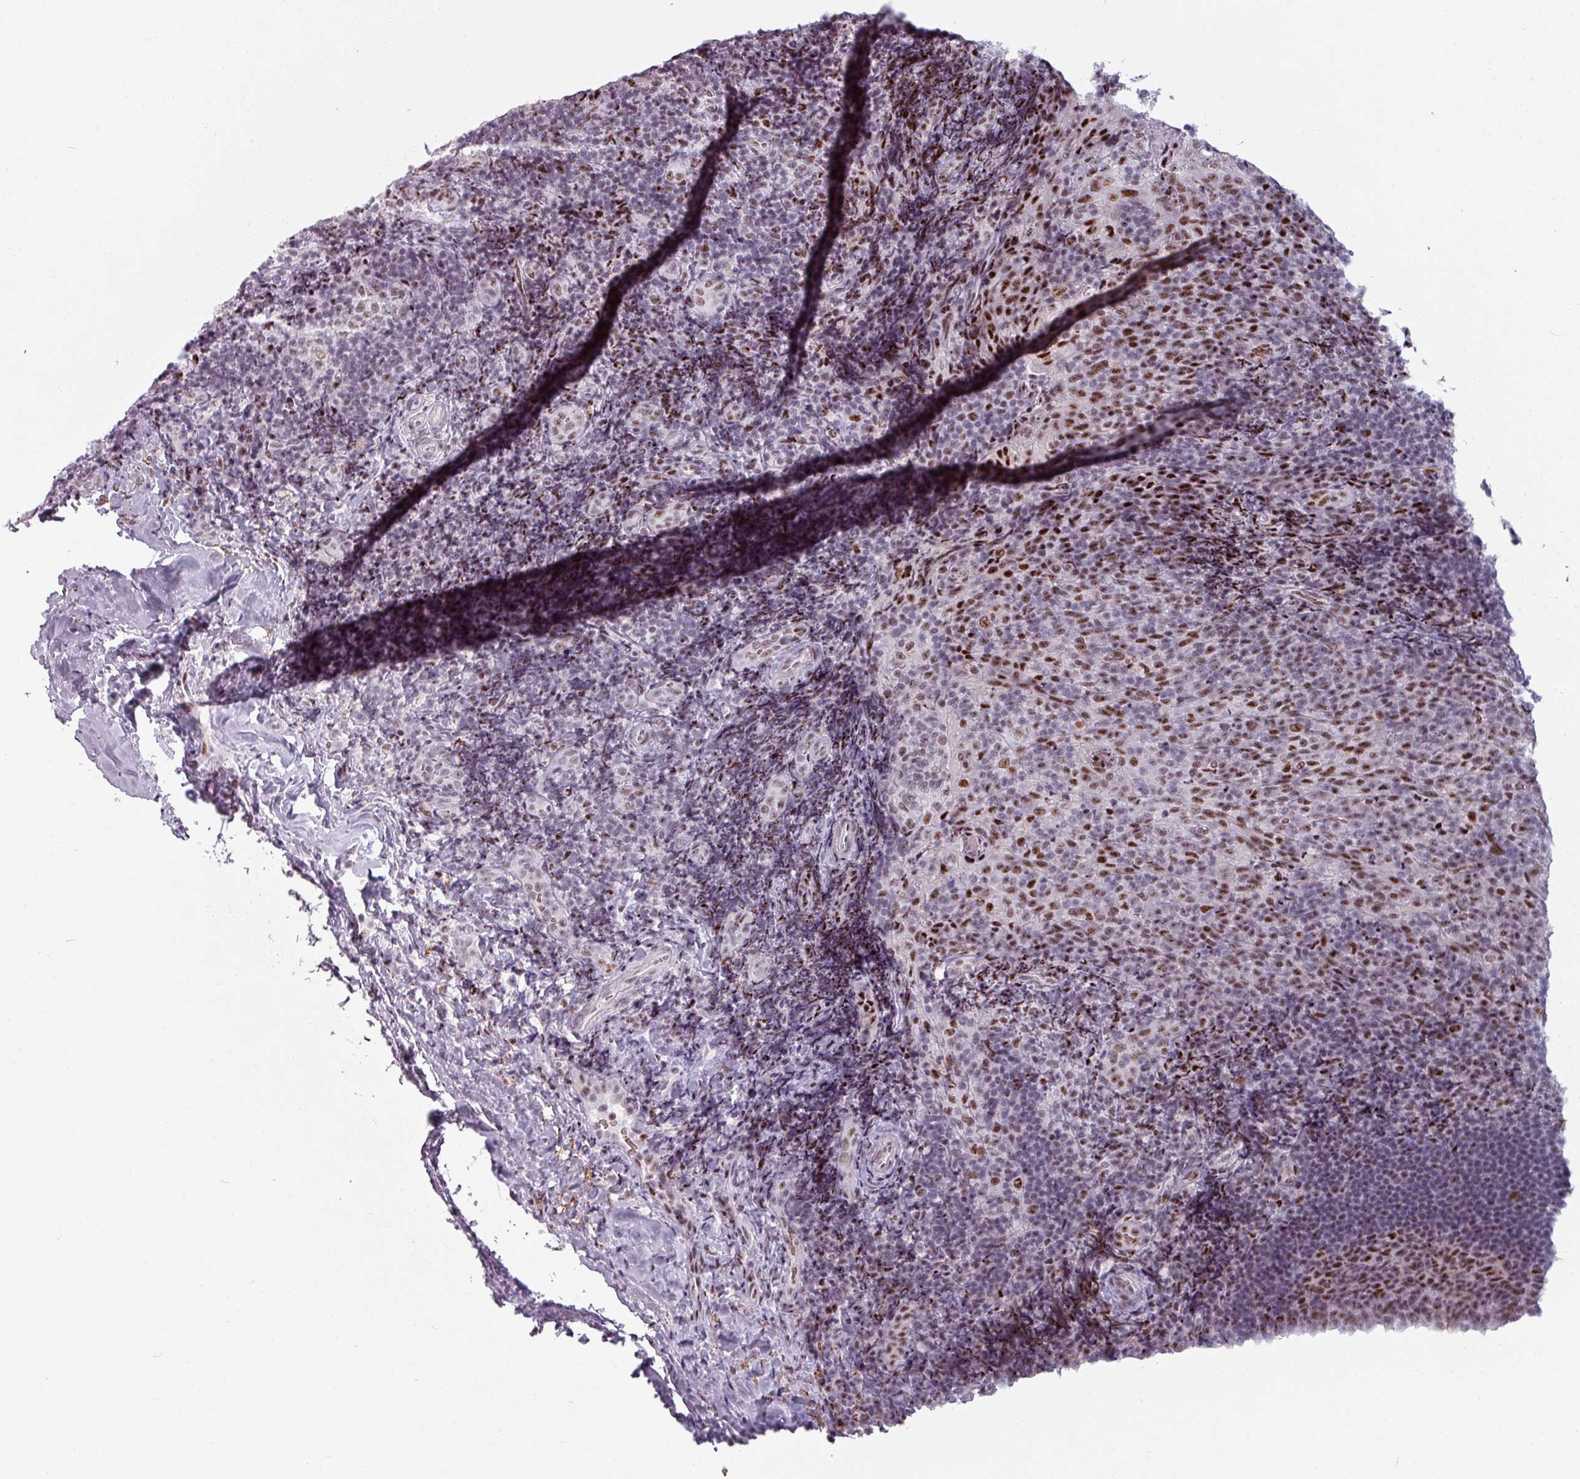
{"staining": {"intensity": "moderate", "quantity": ">75%", "location": "nuclear"}, "tissue": "tonsil", "cell_type": "Germinal center cells", "image_type": "normal", "snomed": [{"axis": "morphology", "description": "Normal tissue, NOS"}, {"axis": "topography", "description": "Tonsil"}], "caption": "High-power microscopy captured an immunohistochemistry (IHC) photomicrograph of benign tonsil, revealing moderate nuclear expression in about >75% of germinal center cells. The protein is stained brown, and the nuclei are stained in blue (DAB IHC with brightfield microscopy, high magnification).", "gene": "NCOR1", "patient": {"sex": "male", "age": 17}}